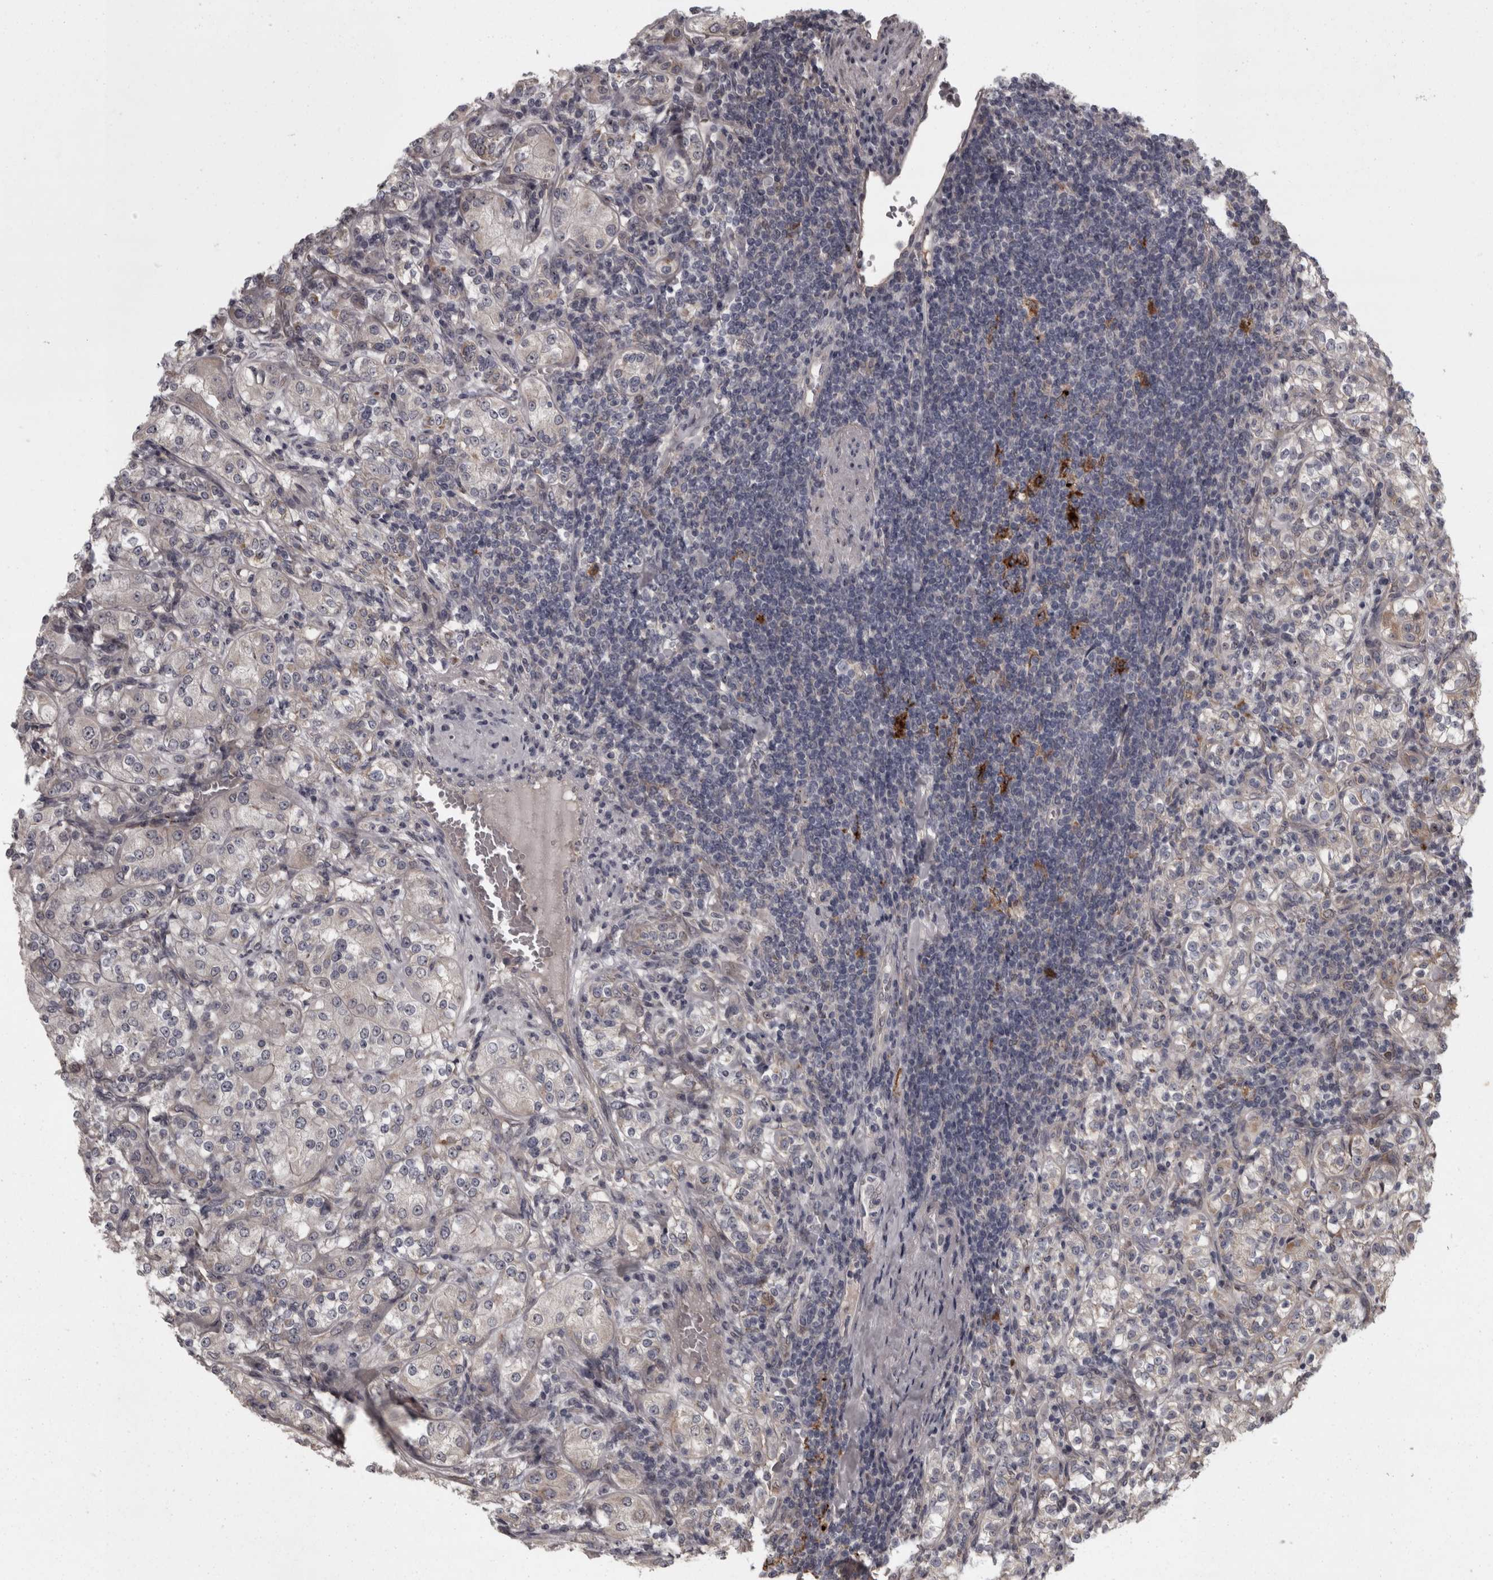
{"staining": {"intensity": "negative", "quantity": "none", "location": "none"}, "tissue": "renal cancer", "cell_type": "Tumor cells", "image_type": "cancer", "snomed": [{"axis": "morphology", "description": "Adenocarcinoma, NOS"}, {"axis": "topography", "description": "Kidney"}], "caption": "Human renal adenocarcinoma stained for a protein using immunohistochemistry exhibits no staining in tumor cells.", "gene": "PCDH17", "patient": {"sex": "male", "age": 77}}